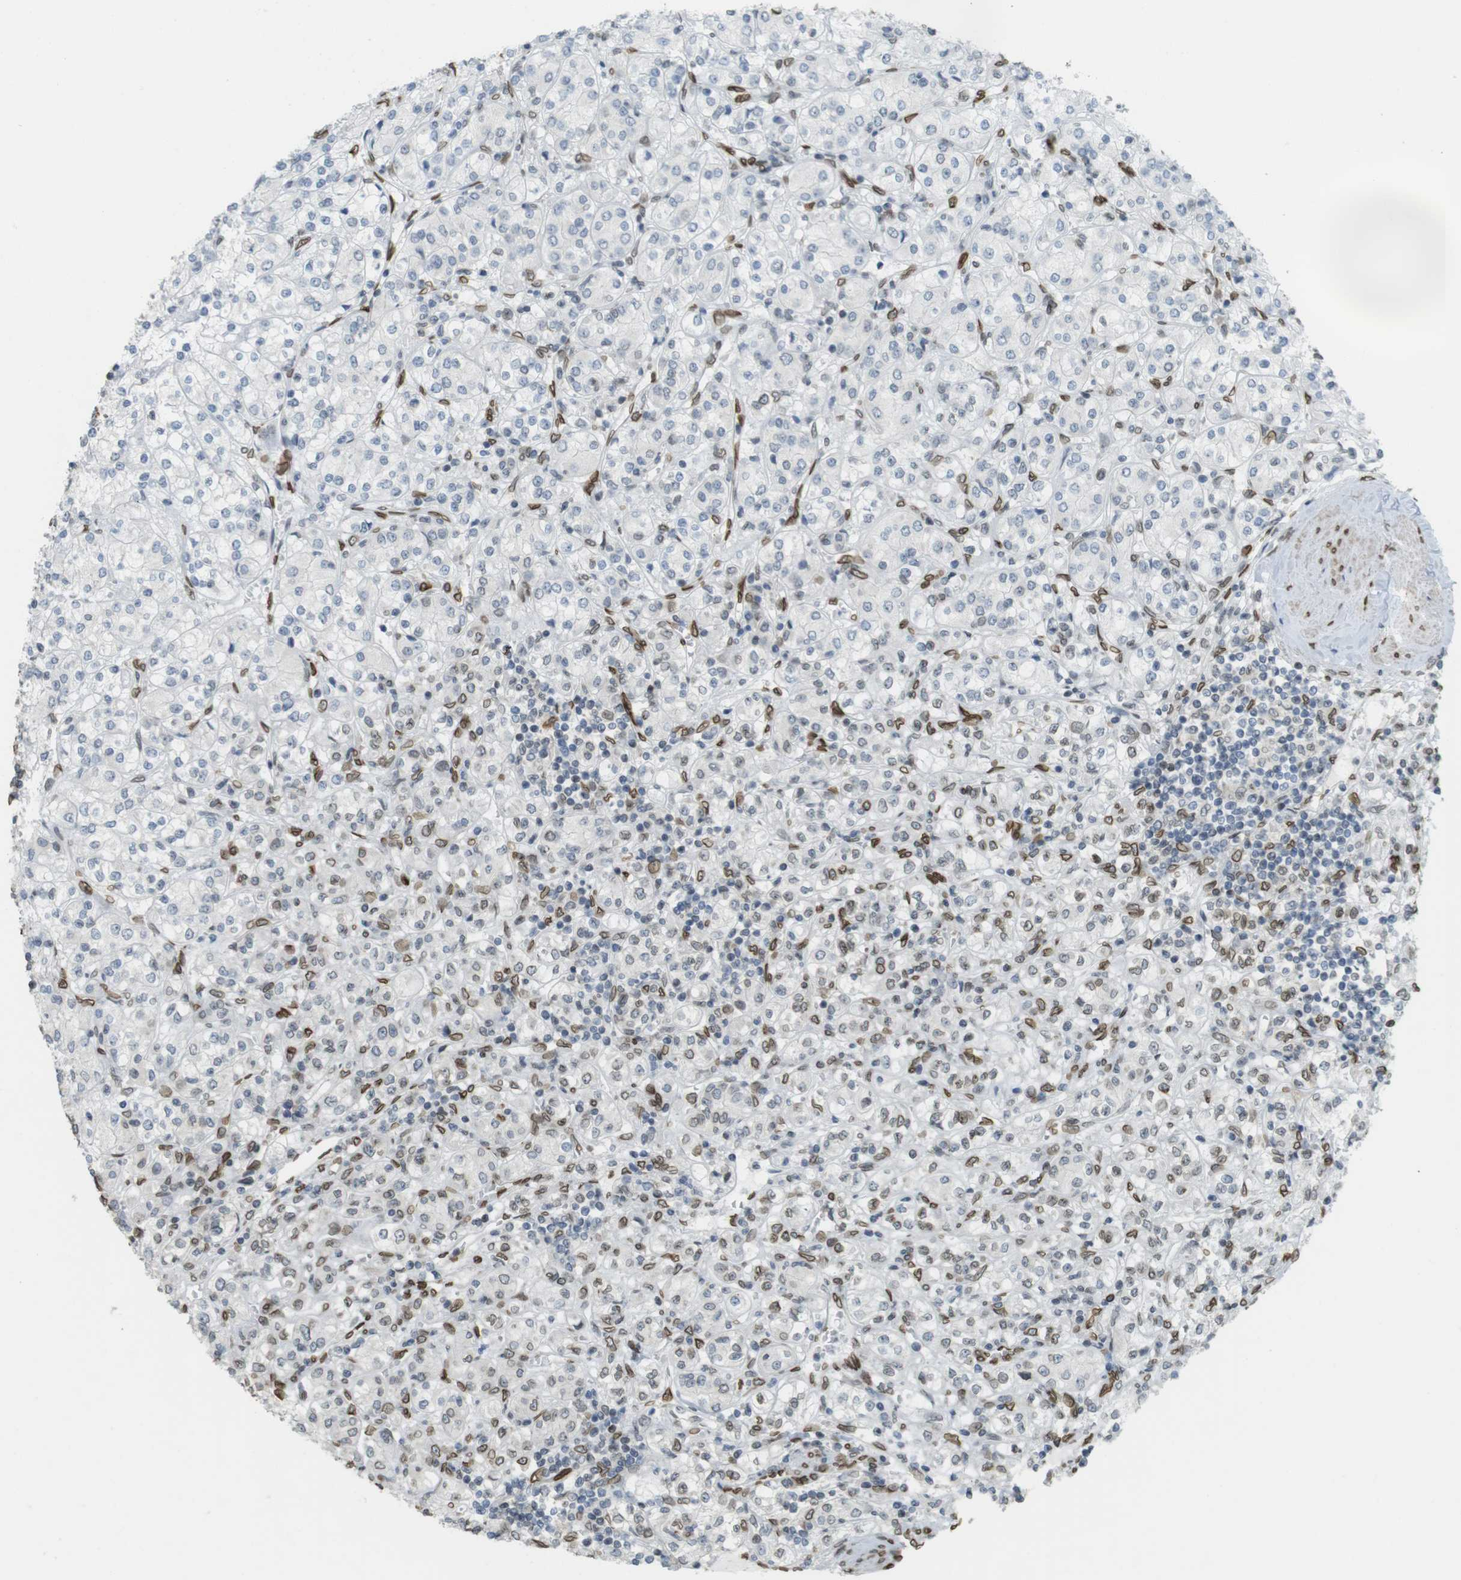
{"staining": {"intensity": "moderate", "quantity": "<25%", "location": "cytoplasmic/membranous,nuclear"}, "tissue": "renal cancer", "cell_type": "Tumor cells", "image_type": "cancer", "snomed": [{"axis": "morphology", "description": "Adenocarcinoma, NOS"}, {"axis": "topography", "description": "Kidney"}], "caption": "Immunohistochemical staining of renal cancer (adenocarcinoma) displays low levels of moderate cytoplasmic/membranous and nuclear positivity in approximately <25% of tumor cells.", "gene": "ARL6IP6", "patient": {"sex": "male", "age": 77}}